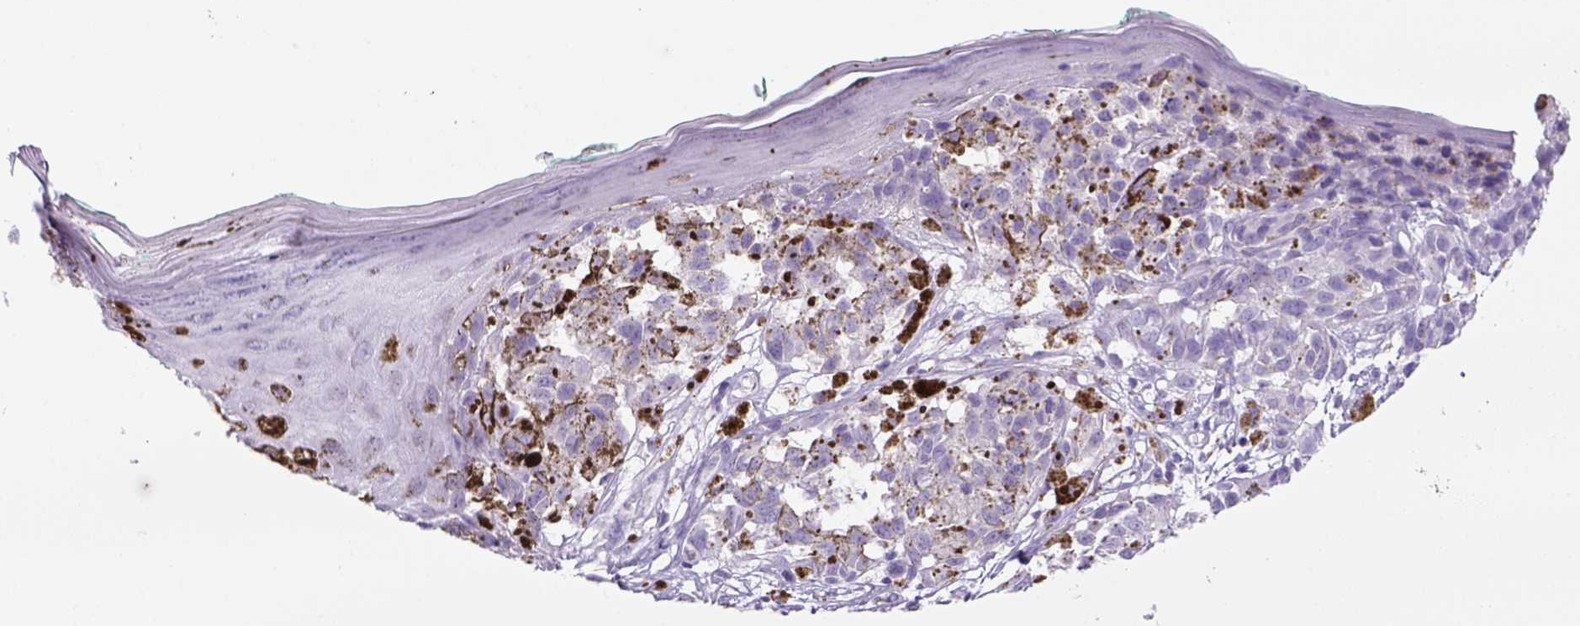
{"staining": {"intensity": "negative", "quantity": "none", "location": "none"}, "tissue": "melanoma", "cell_type": "Tumor cells", "image_type": "cancer", "snomed": [{"axis": "morphology", "description": "Malignant melanoma, NOS"}, {"axis": "topography", "description": "Skin"}], "caption": "Immunohistochemical staining of melanoma demonstrates no significant staining in tumor cells.", "gene": "TENM4", "patient": {"sex": "female", "age": 38}}